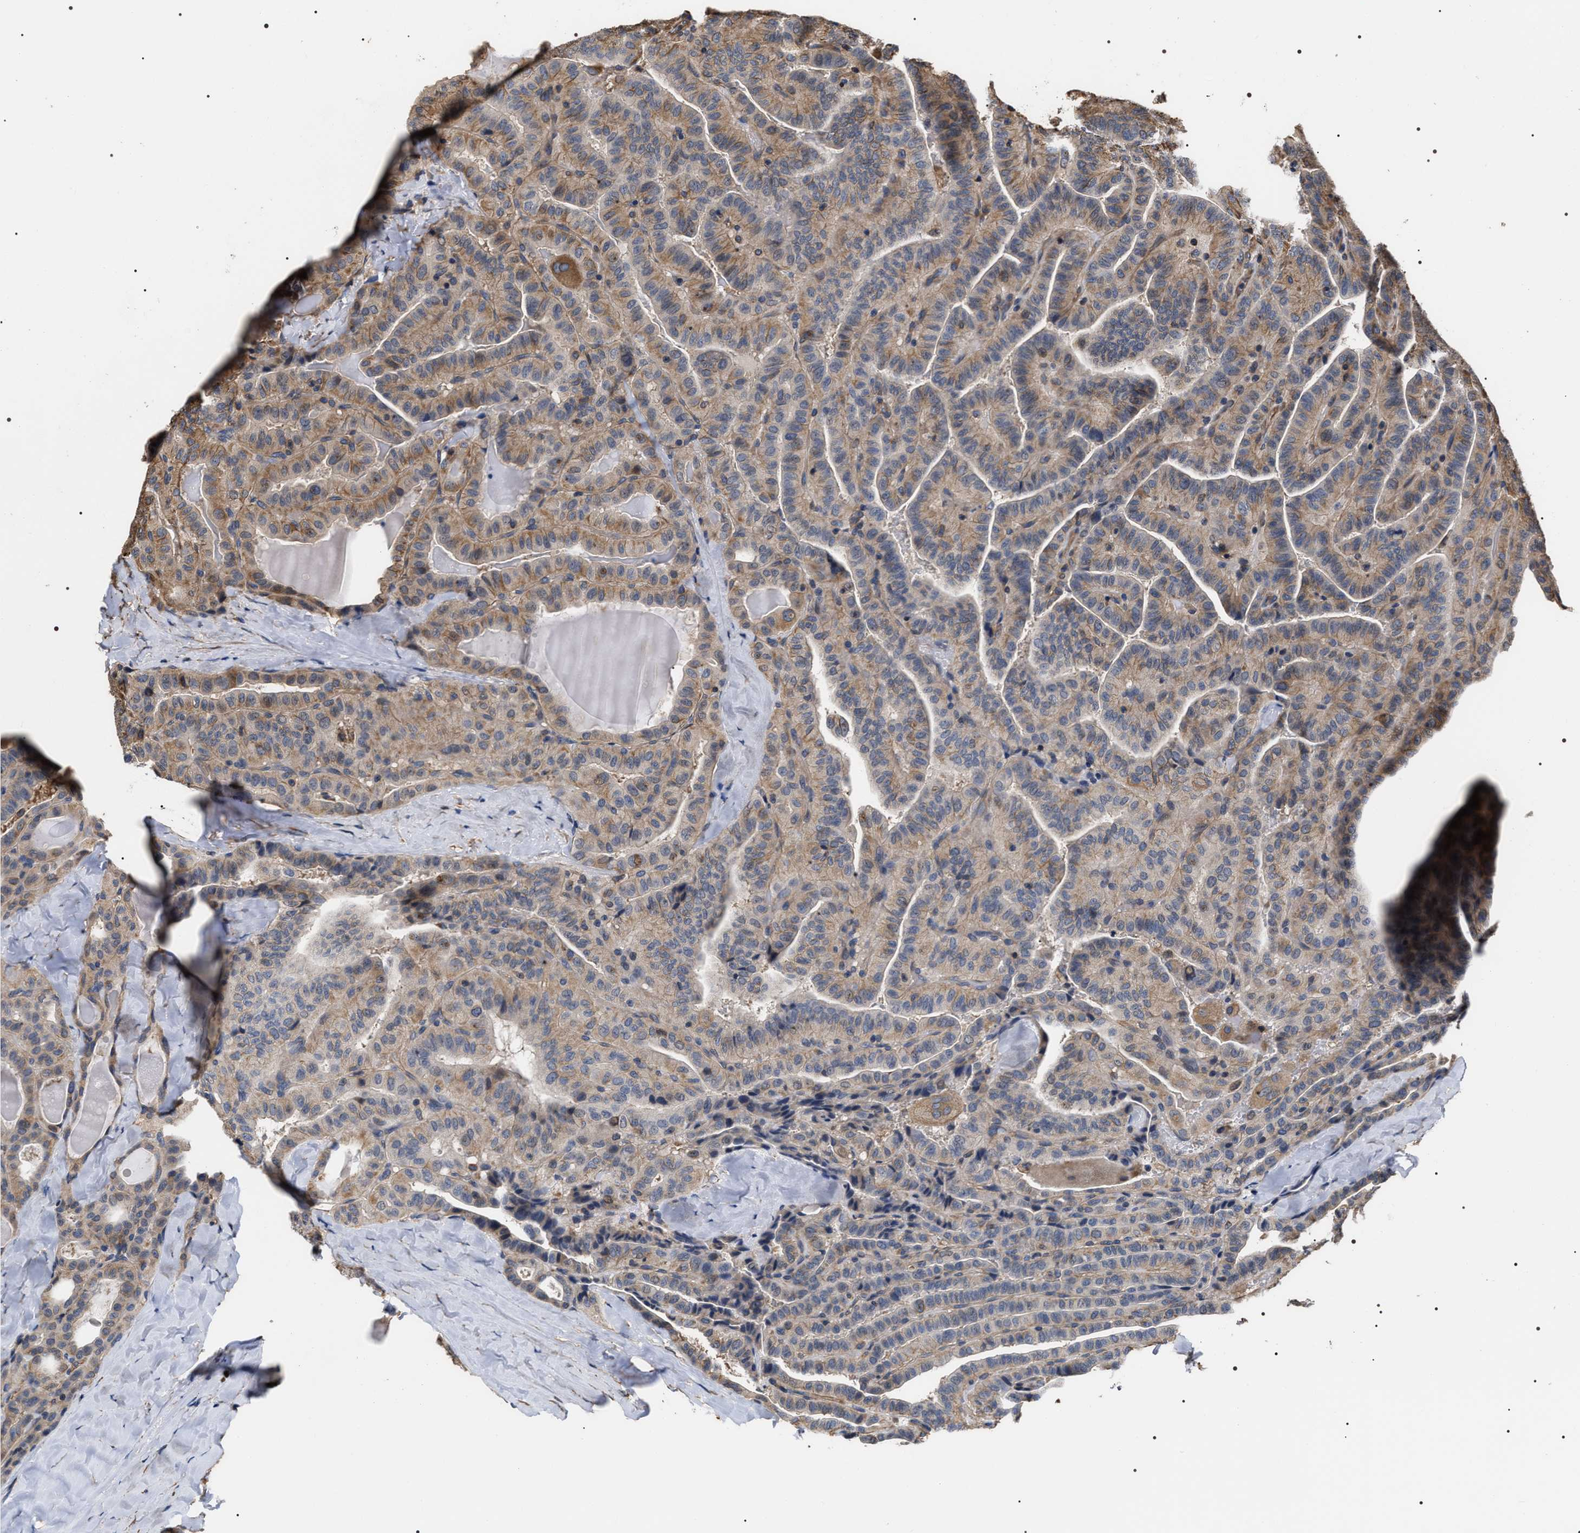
{"staining": {"intensity": "moderate", "quantity": ">75%", "location": "cytoplasmic/membranous"}, "tissue": "thyroid cancer", "cell_type": "Tumor cells", "image_type": "cancer", "snomed": [{"axis": "morphology", "description": "Papillary adenocarcinoma, NOS"}, {"axis": "topography", "description": "Thyroid gland"}], "caption": "Thyroid cancer (papillary adenocarcinoma) stained for a protein demonstrates moderate cytoplasmic/membranous positivity in tumor cells.", "gene": "TSPAN33", "patient": {"sex": "male", "age": 77}}